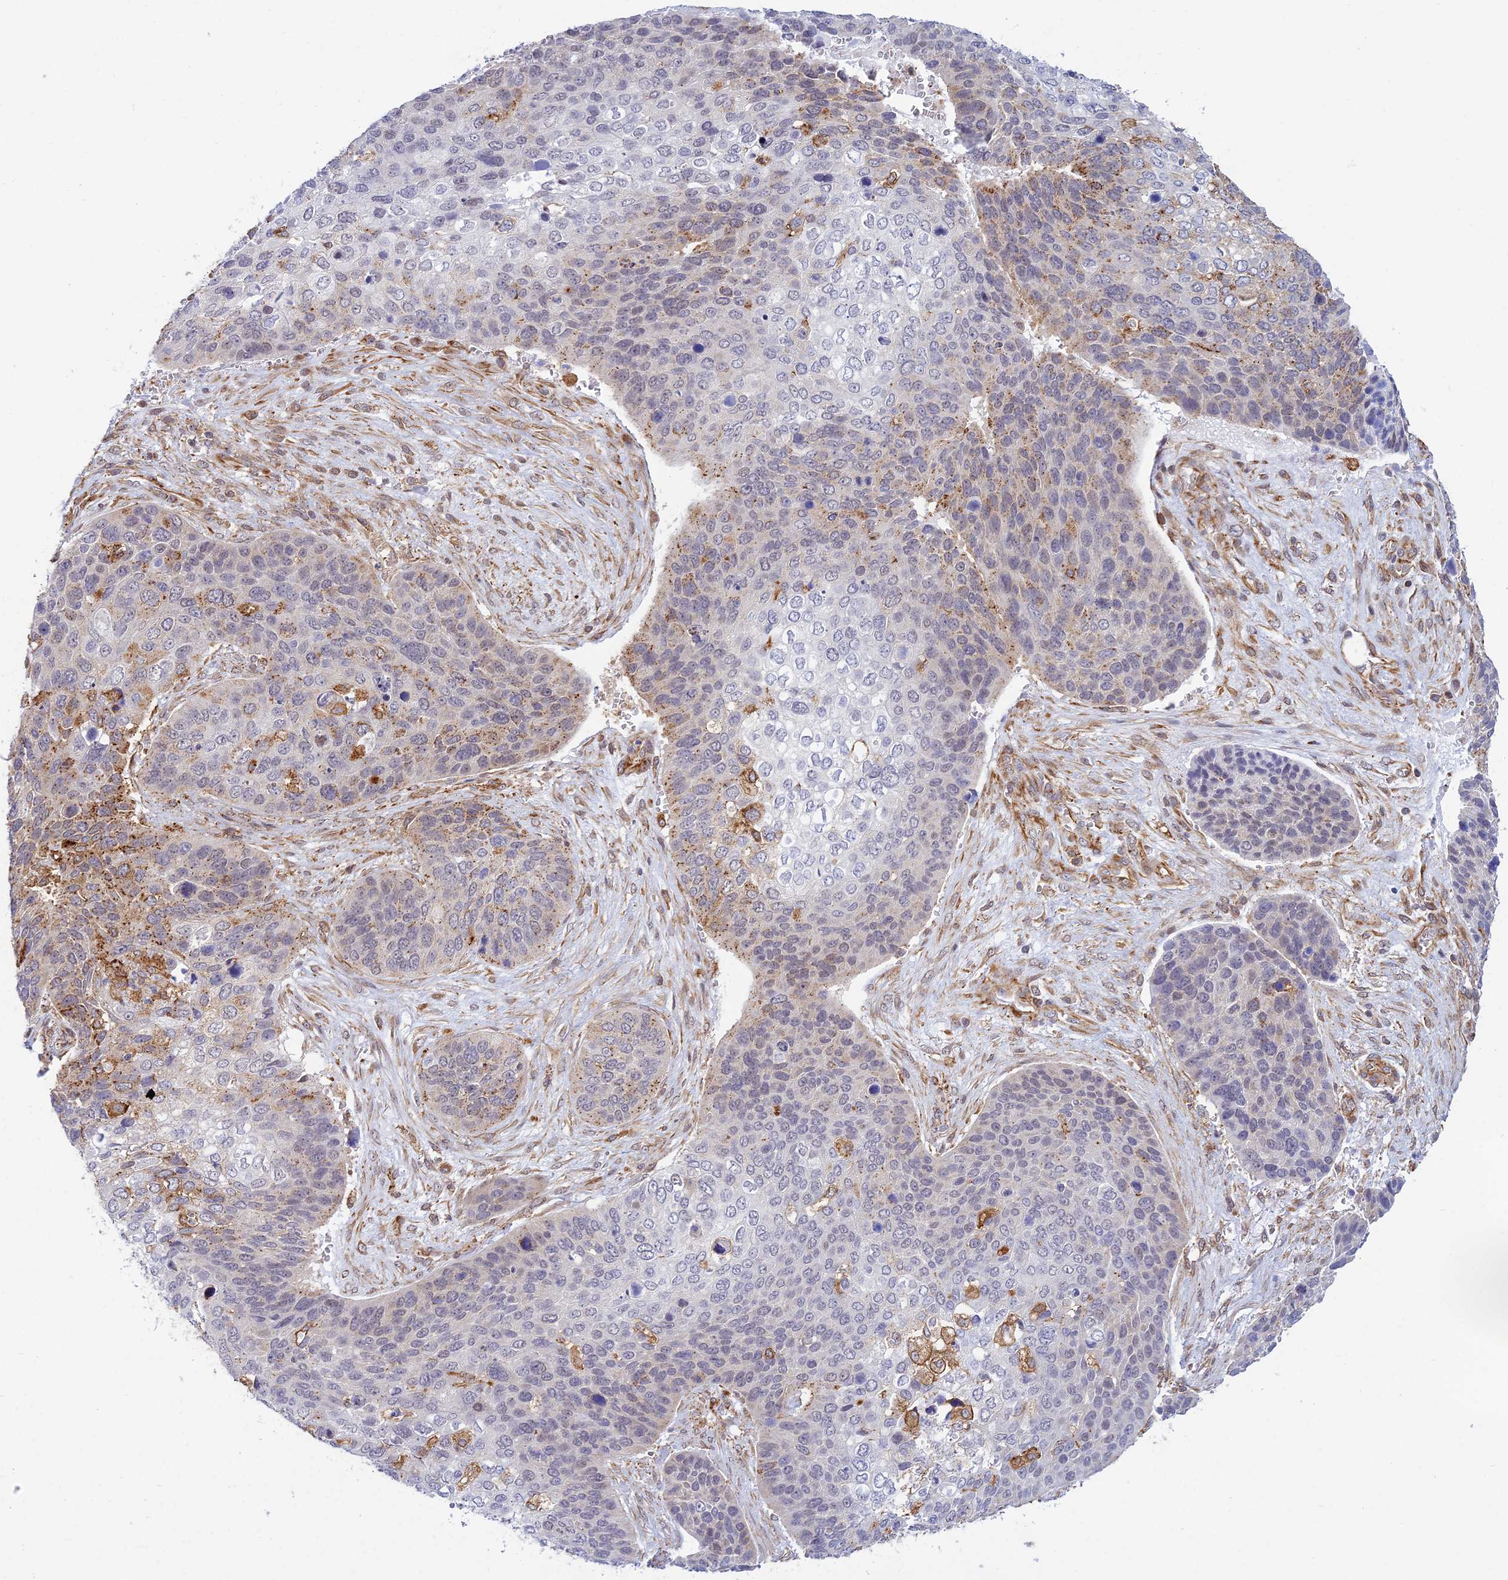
{"staining": {"intensity": "moderate", "quantity": "<25%", "location": "cytoplasmic/membranous"}, "tissue": "skin cancer", "cell_type": "Tumor cells", "image_type": "cancer", "snomed": [{"axis": "morphology", "description": "Basal cell carcinoma"}, {"axis": "topography", "description": "Skin"}], "caption": "Approximately <25% of tumor cells in basal cell carcinoma (skin) reveal moderate cytoplasmic/membranous protein staining as visualized by brown immunohistochemical staining.", "gene": "SAPCD2", "patient": {"sex": "female", "age": 74}}